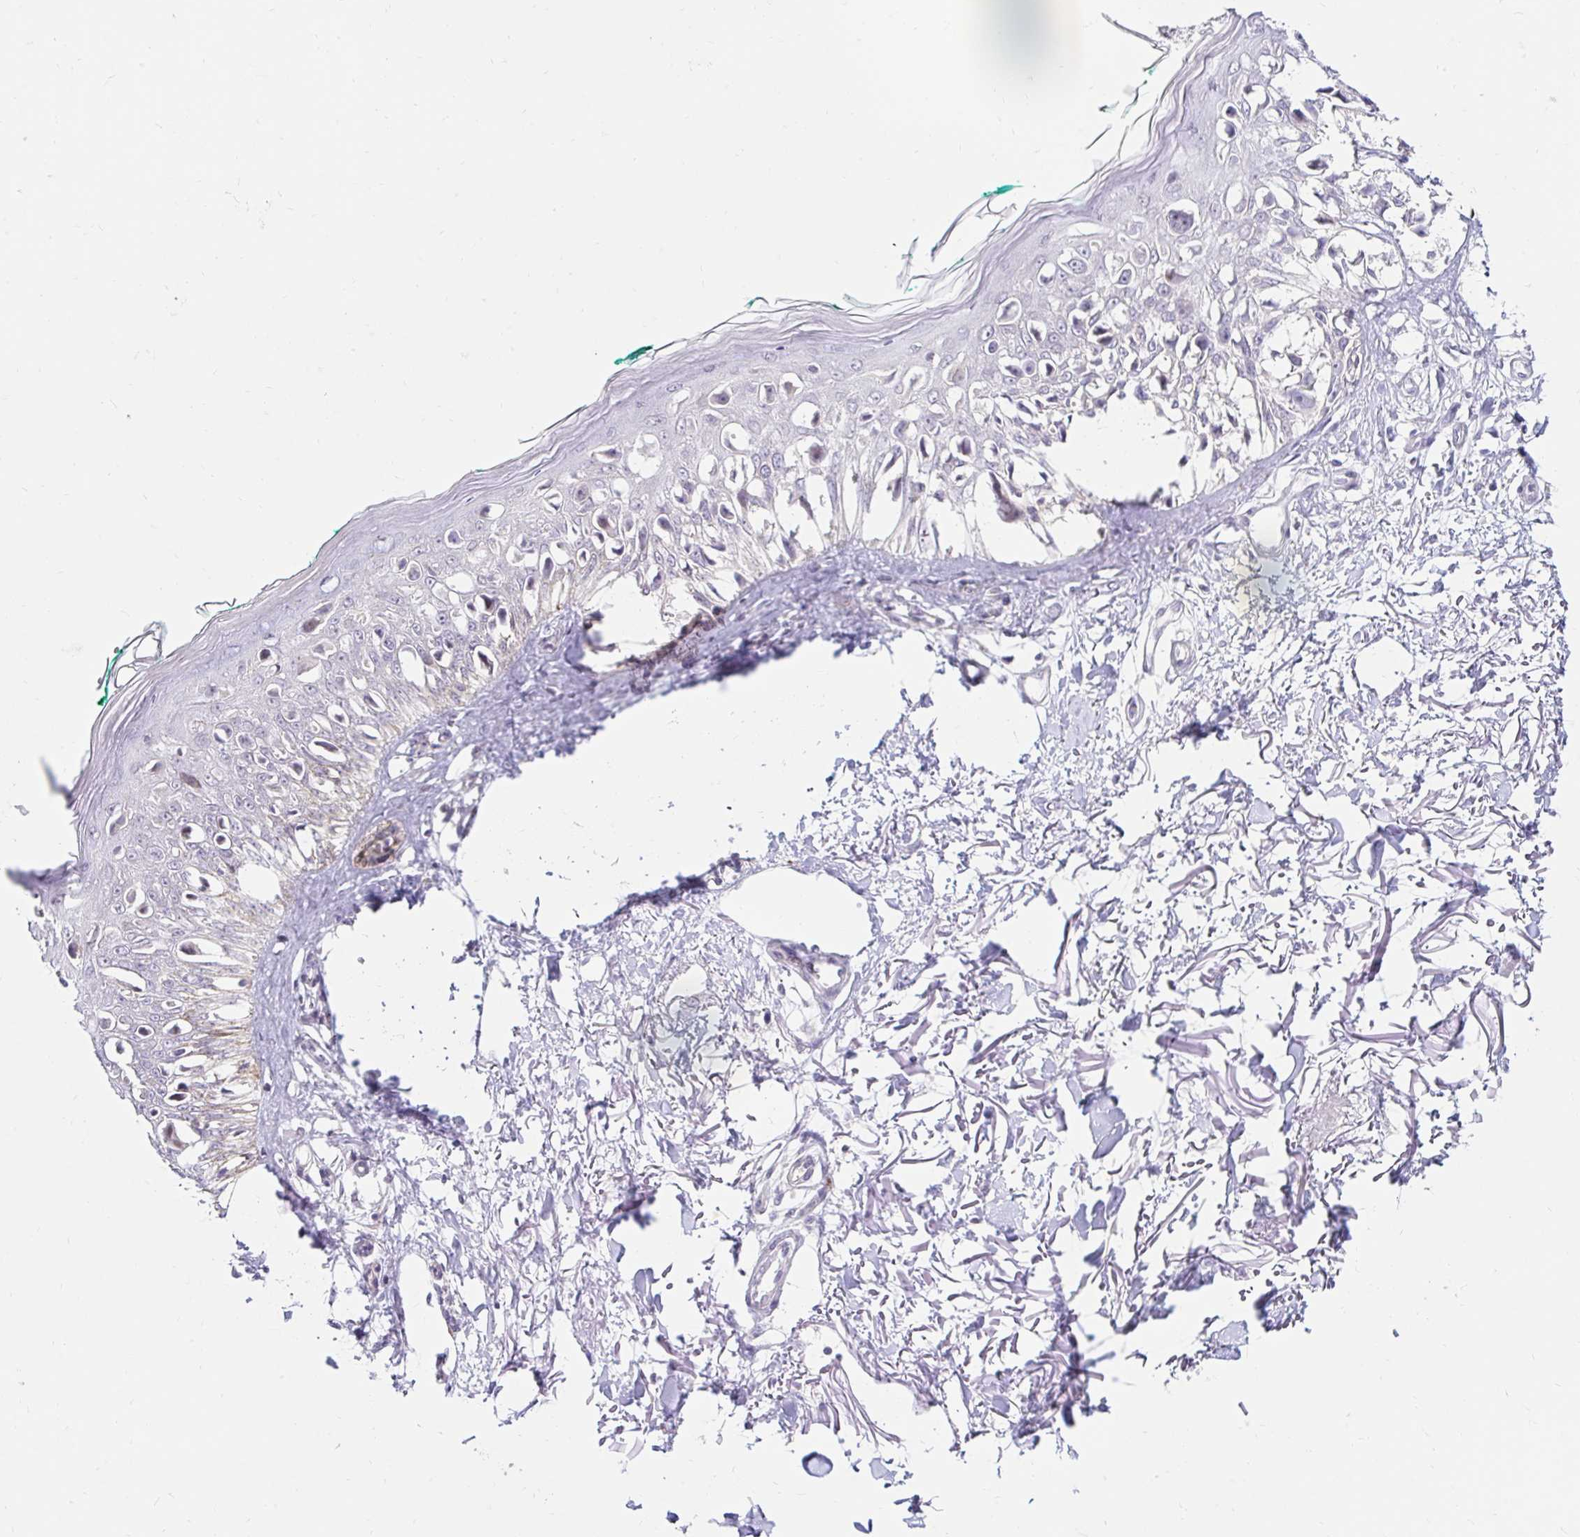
{"staining": {"intensity": "negative", "quantity": "none", "location": "none"}, "tissue": "melanoma", "cell_type": "Tumor cells", "image_type": "cancer", "snomed": [{"axis": "morphology", "description": "Malignant melanoma, NOS"}, {"axis": "topography", "description": "Skin"}], "caption": "There is no significant expression in tumor cells of melanoma.", "gene": "GUCY1A1", "patient": {"sex": "male", "age": 73}}